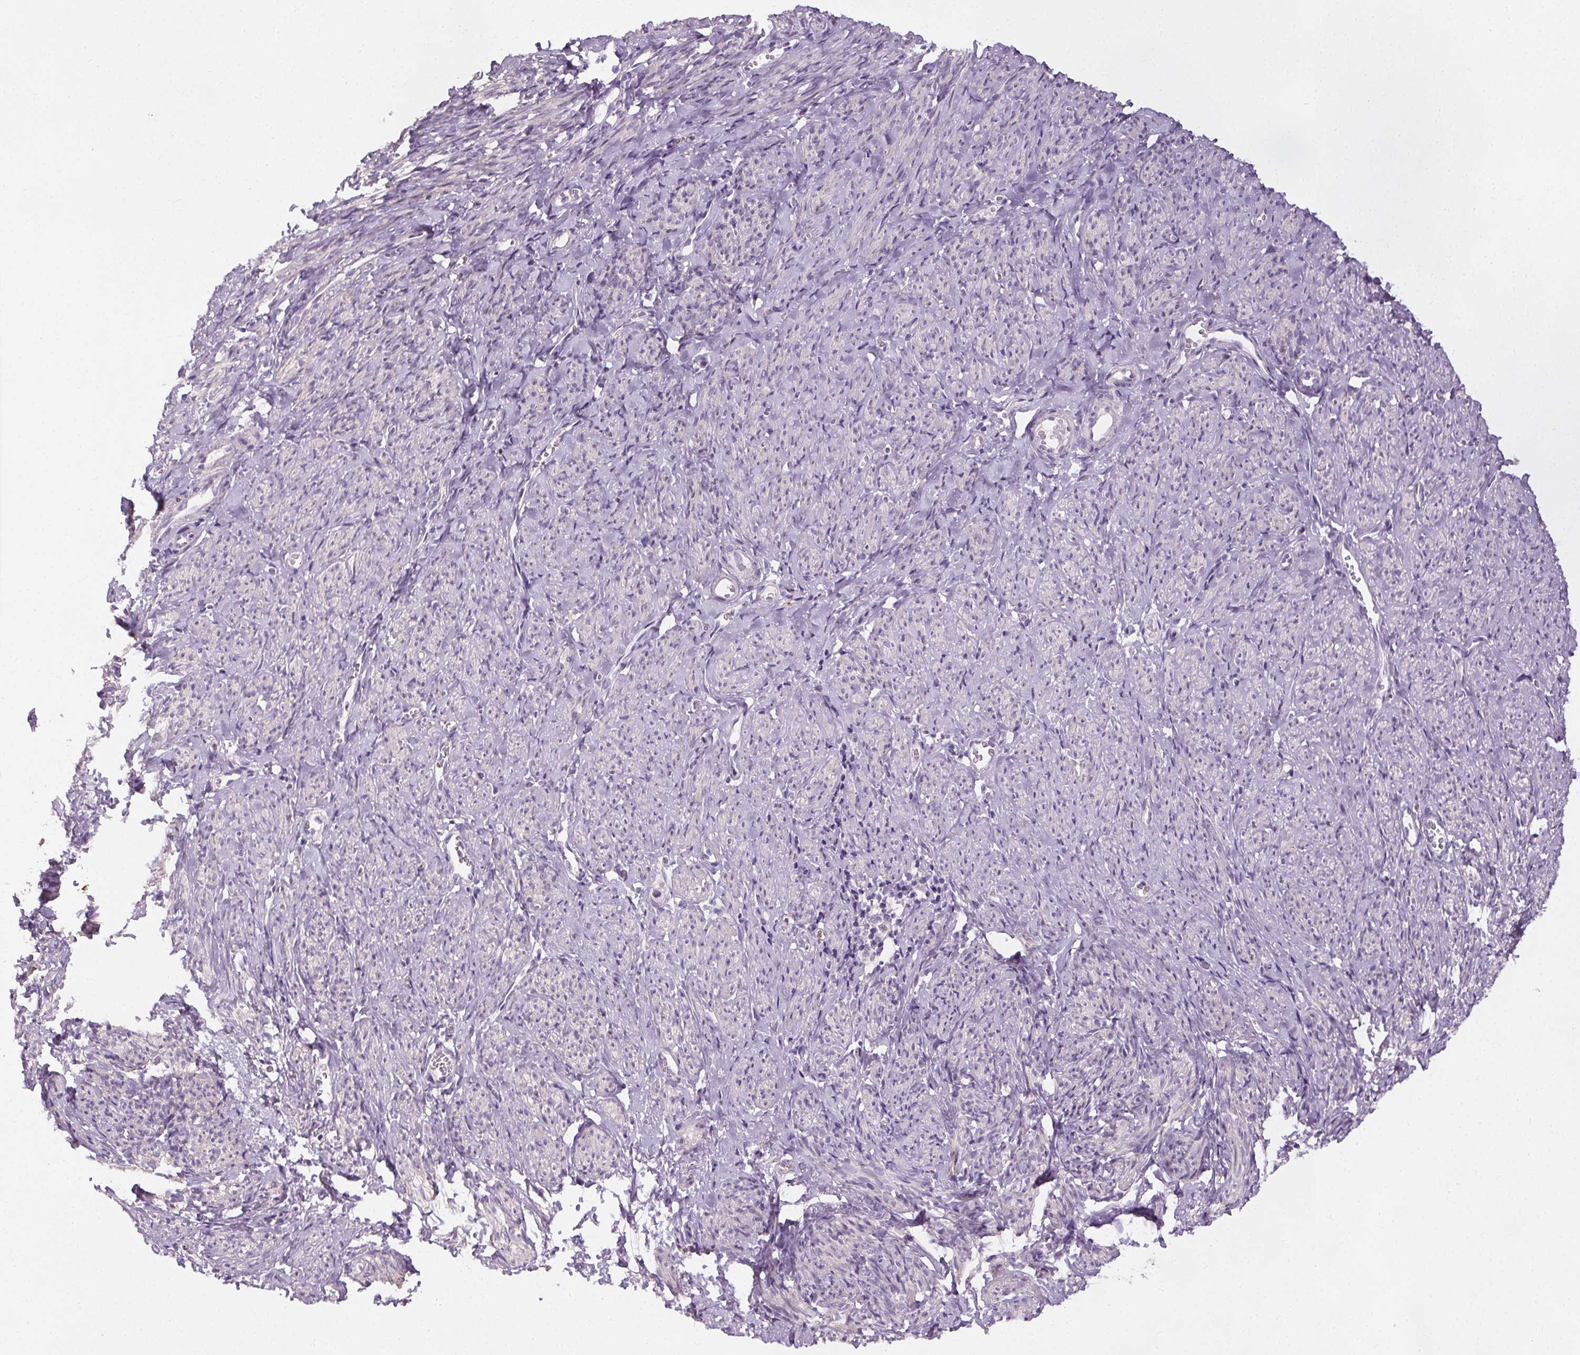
{"staining": {"intensity": "negative", "quantity": "none", "location": "none"}, "tissue": "smooth muscle", "cell_type": "Smooth muscle cells", "image_type": "normal", "snomed": [{"axis": "morphology", "description": "Normal tissue, NOS"}, {"axis": "topography", "description": "Smooth muscle"}], "caption": "Histopathology image shows no significant protein staining in smooth muscle cells of normal smooth muscle.", "gene": "GPIHBP1", "patient": {"sex": "female", "age": 65}}